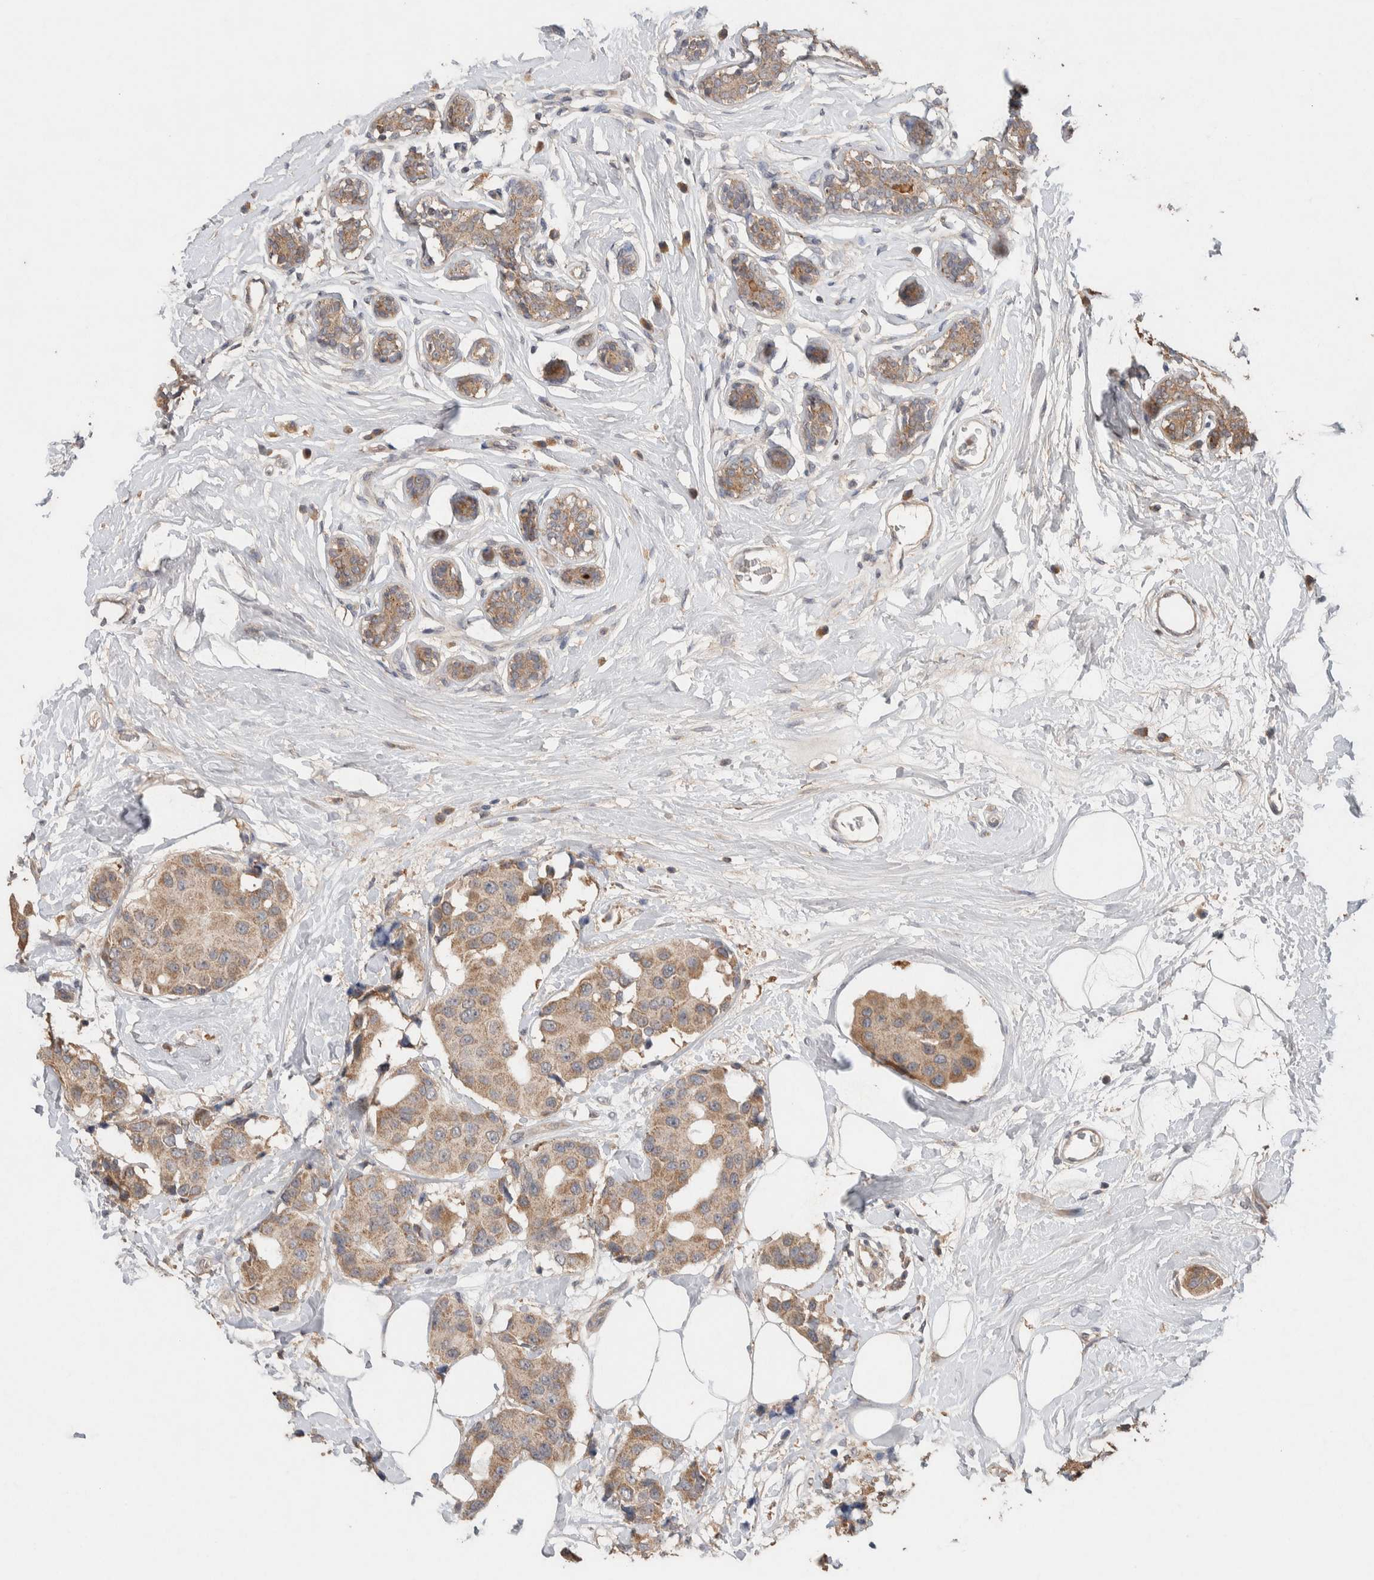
{"staining": {"intensity": "weak", "quantity": ">75%", "location": "cytoplasmic/membranous"}, "tissue": "breast cancer", "cell_type": "Tumor cells", "image_type": "cancer", "snomed": [{"axis": "morphology", "description": "Normal tissue, NOS"}, {"axis": "morphology", "description": "Duct carcinoma"}, {"axis": "topography", "description": "Breast"}], "caption": "There is low levels of weak cytoplasmic/membranous expression in tumor cells of breast cancer (invasive ductal carcinoma), as demonstrated by immunohistochemical staining (brown color).", "gene": "KCNJ5", "patient": {"sex": "female", "age": 39}}